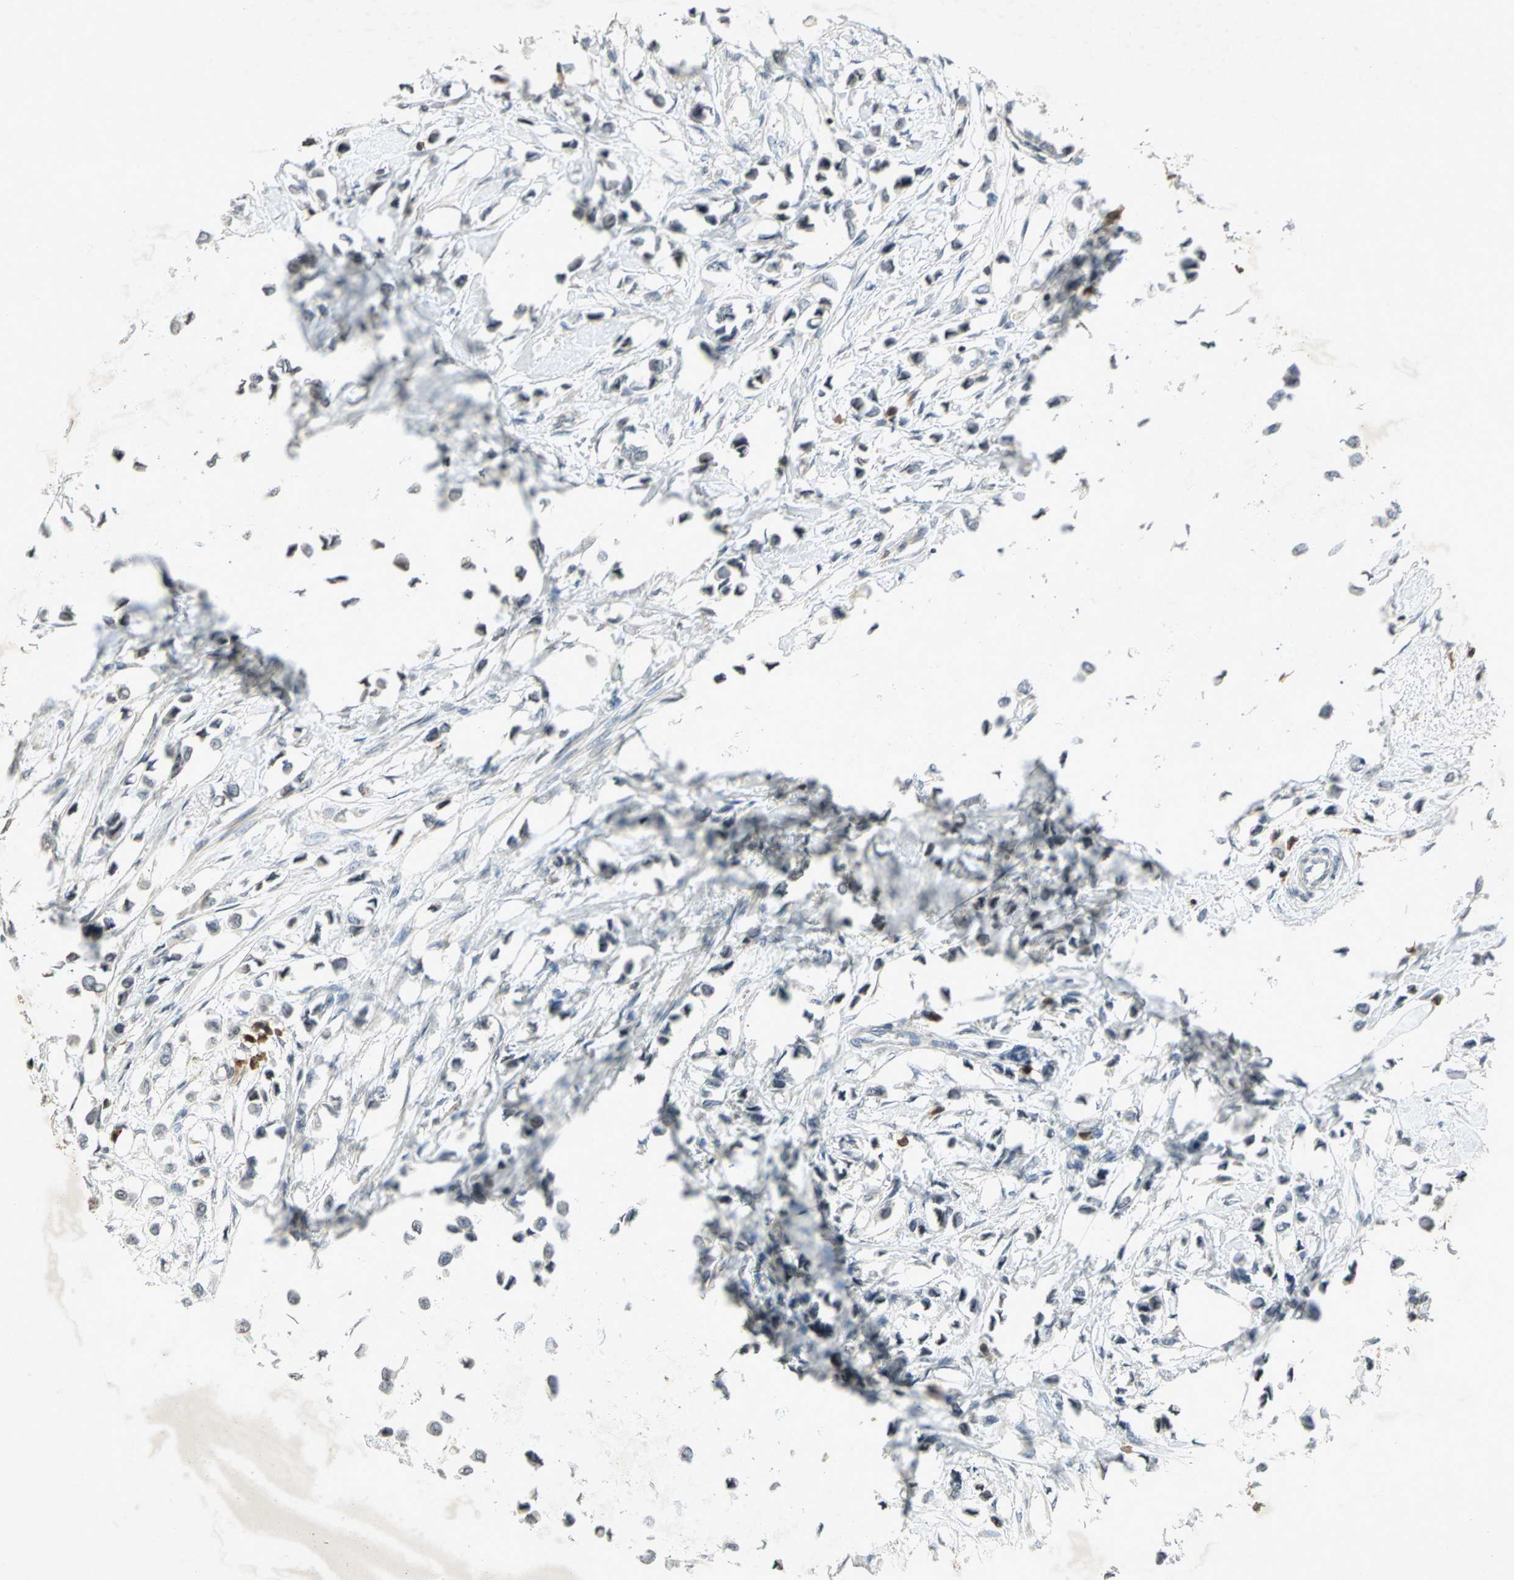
{"staining": {"intensity": "negative", "quantity": "none", "location": "none"}, "tissue": "breast cancer", "cell_type": "Tumor cells", "image_type": "cancer", "snomed": [{"axis": "morphology", "description": "Lobular carcinoma"}, {"axis": "topography", "description": "Breast"}], "caption": "Immunohistochemical staining of human breast cancer (lobular carcinoma) exhibits no significant expression in tumor cells. The staining is performed using DAB (3,3'-diaminobenzidine) brown chromogen with nuclei counter-stained in using hematoxylin.", "gene": "IL16", "patient": {"sex": "female", "age": 51}}